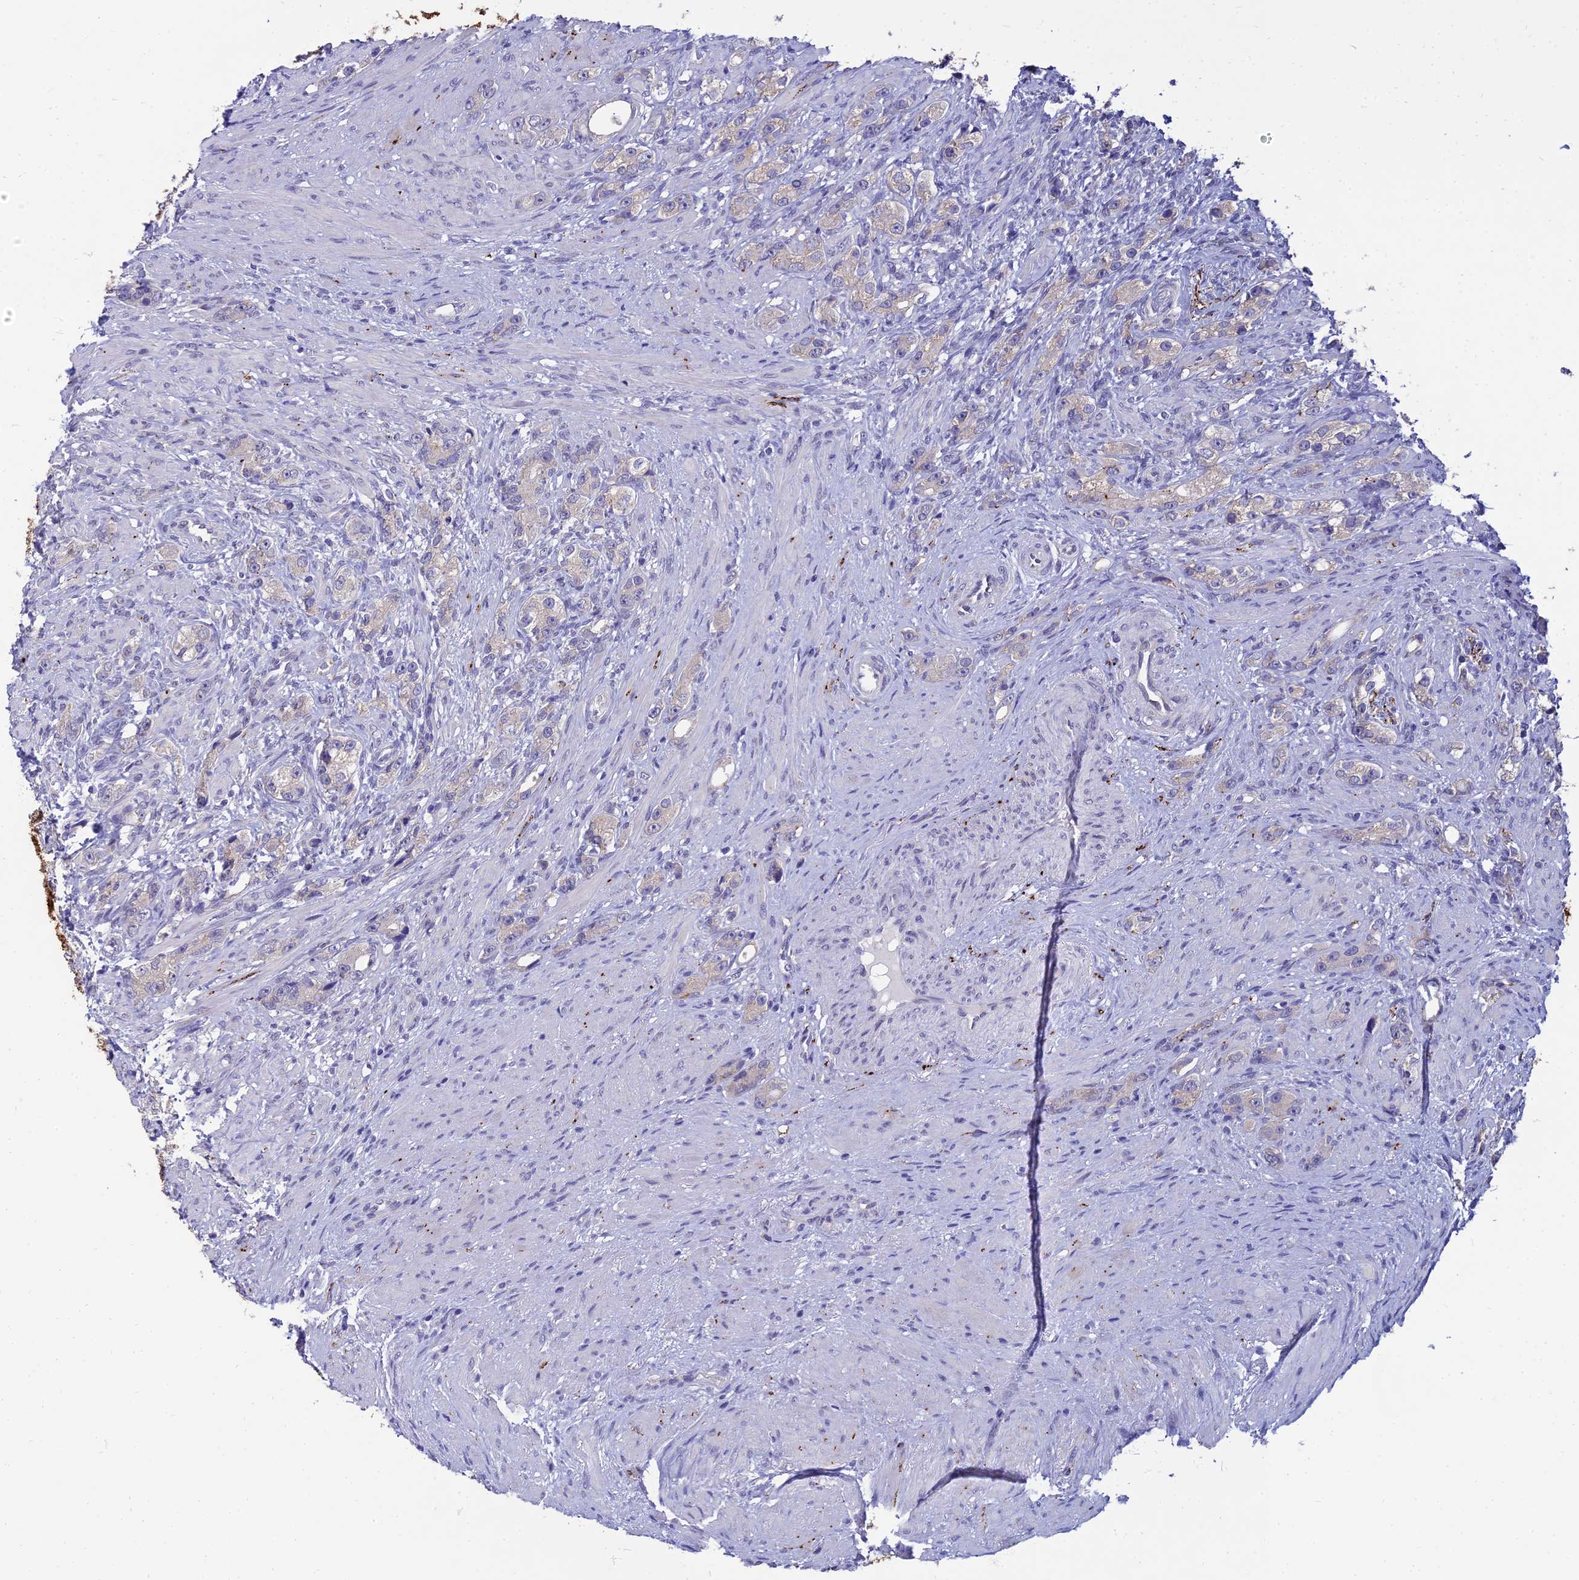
{"staining": {"intensity": "negative", "quantity": "none", "location": "none"}, "tissue": "prostate cancer", "cell_type": "Tumor cells", "image_type": "cancer", "snomed": [{"axis": "morphology", "description": "Adenocarcinoma, High grade"}, {"axis": "topography", "description": "Prostate"}], "caption": "The IHC image has no significant positivity in tumor cells of prostate high-grade adenocarcinoma tissue.", "gene": "NPY", "patient": {"sex": "male", "age": 63}}